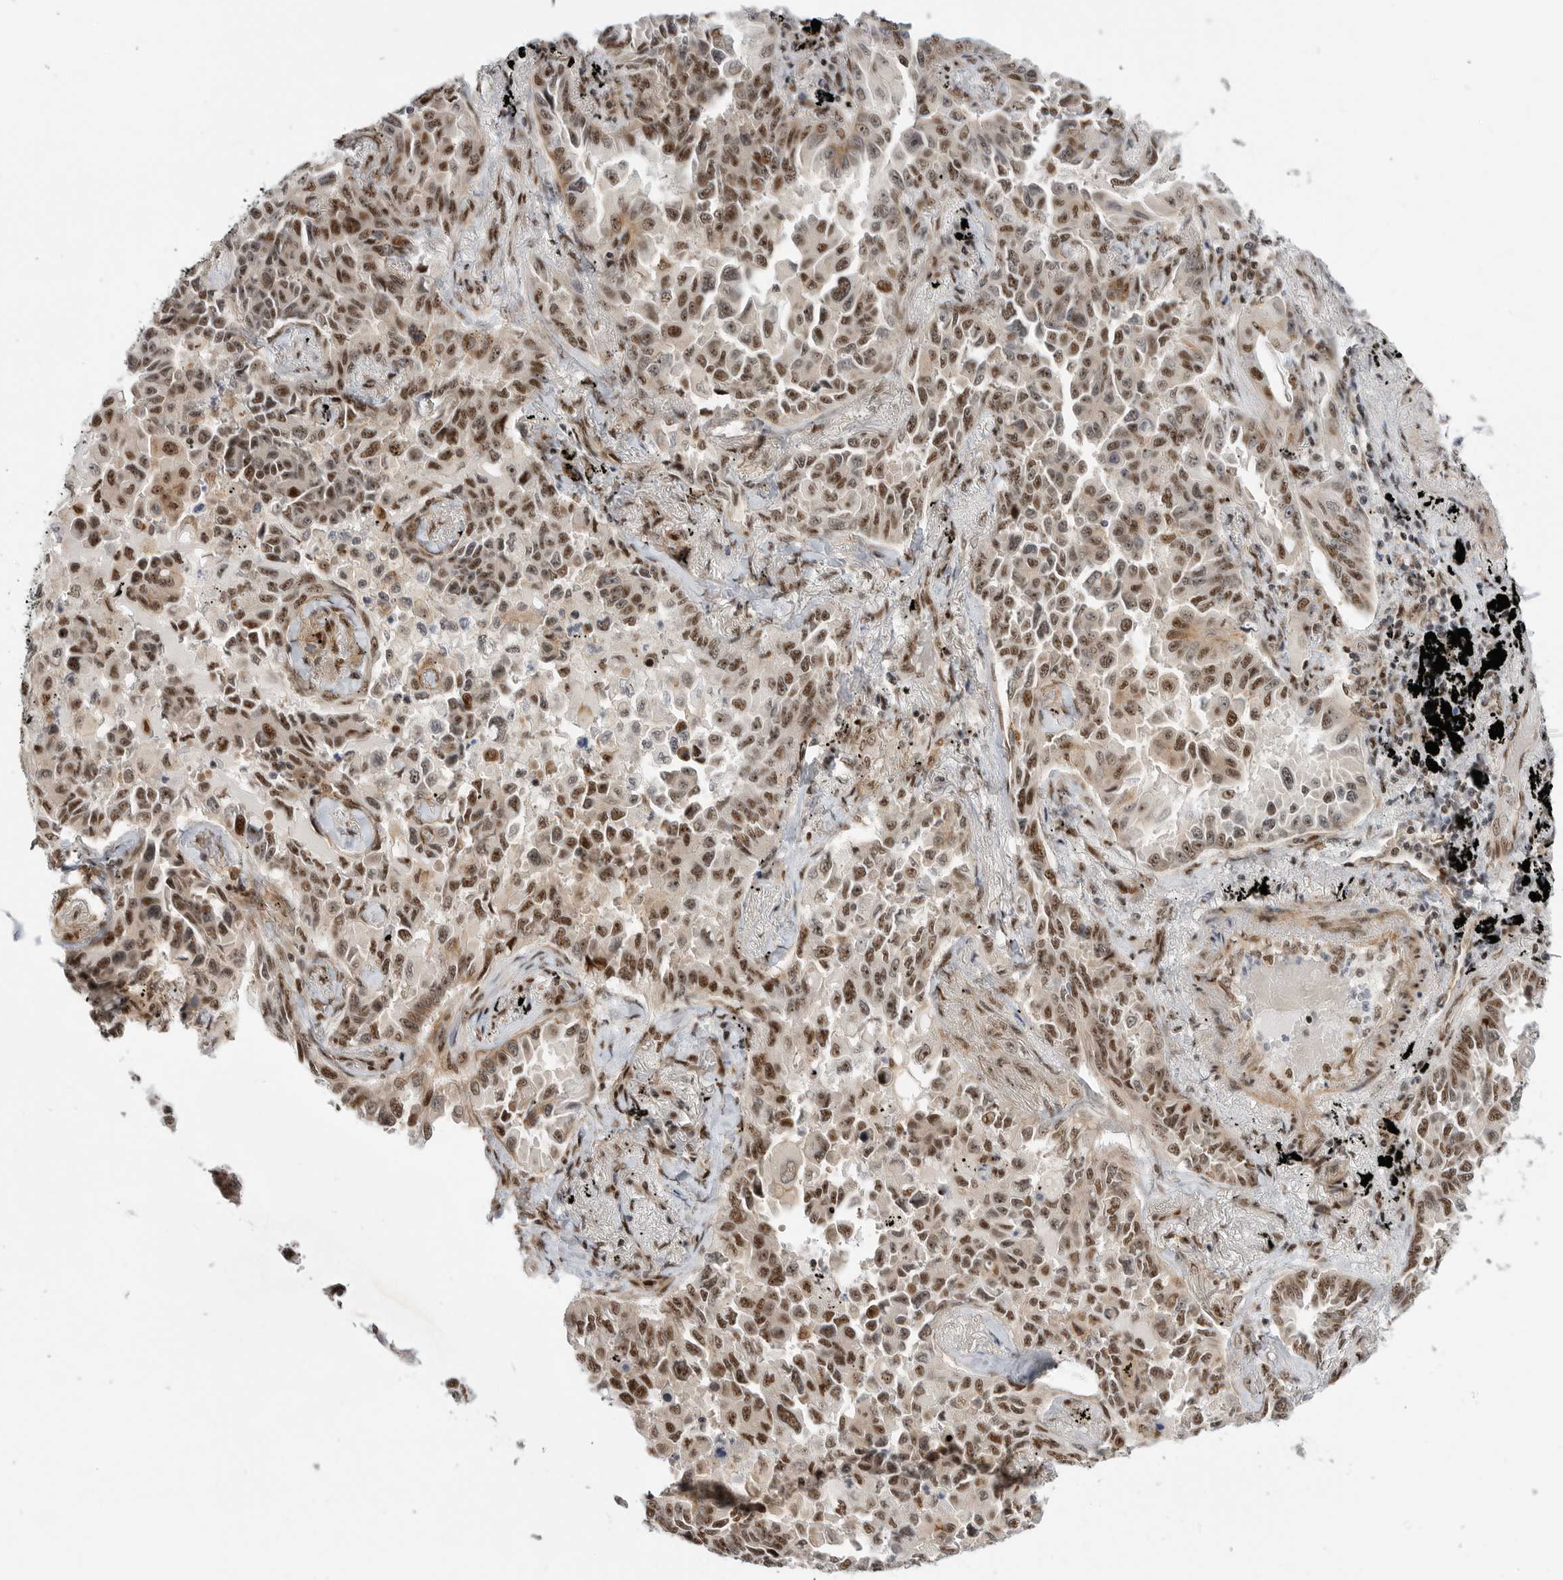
{"staining": {"intensity": "moderate", "quantity": ">75%", "location": "nuclear"}, "tissue": "lung cancer", "cell_type": "Tumor cells", "image_type": "cancer", "snomed": [{"axis": "morphology", "description": "Adenocarcinoma, NOS"}, {"axis": "topography", "description": "Lung"}], "caption": "Moderate nuclear positivity is present in approximately >75% of tumor cells in lung cancer. (Brightfield microscopy of DAB IHC at high magnification).", "gene": "GPATCH2", "patient": {"sex": "female", "age": 67}}